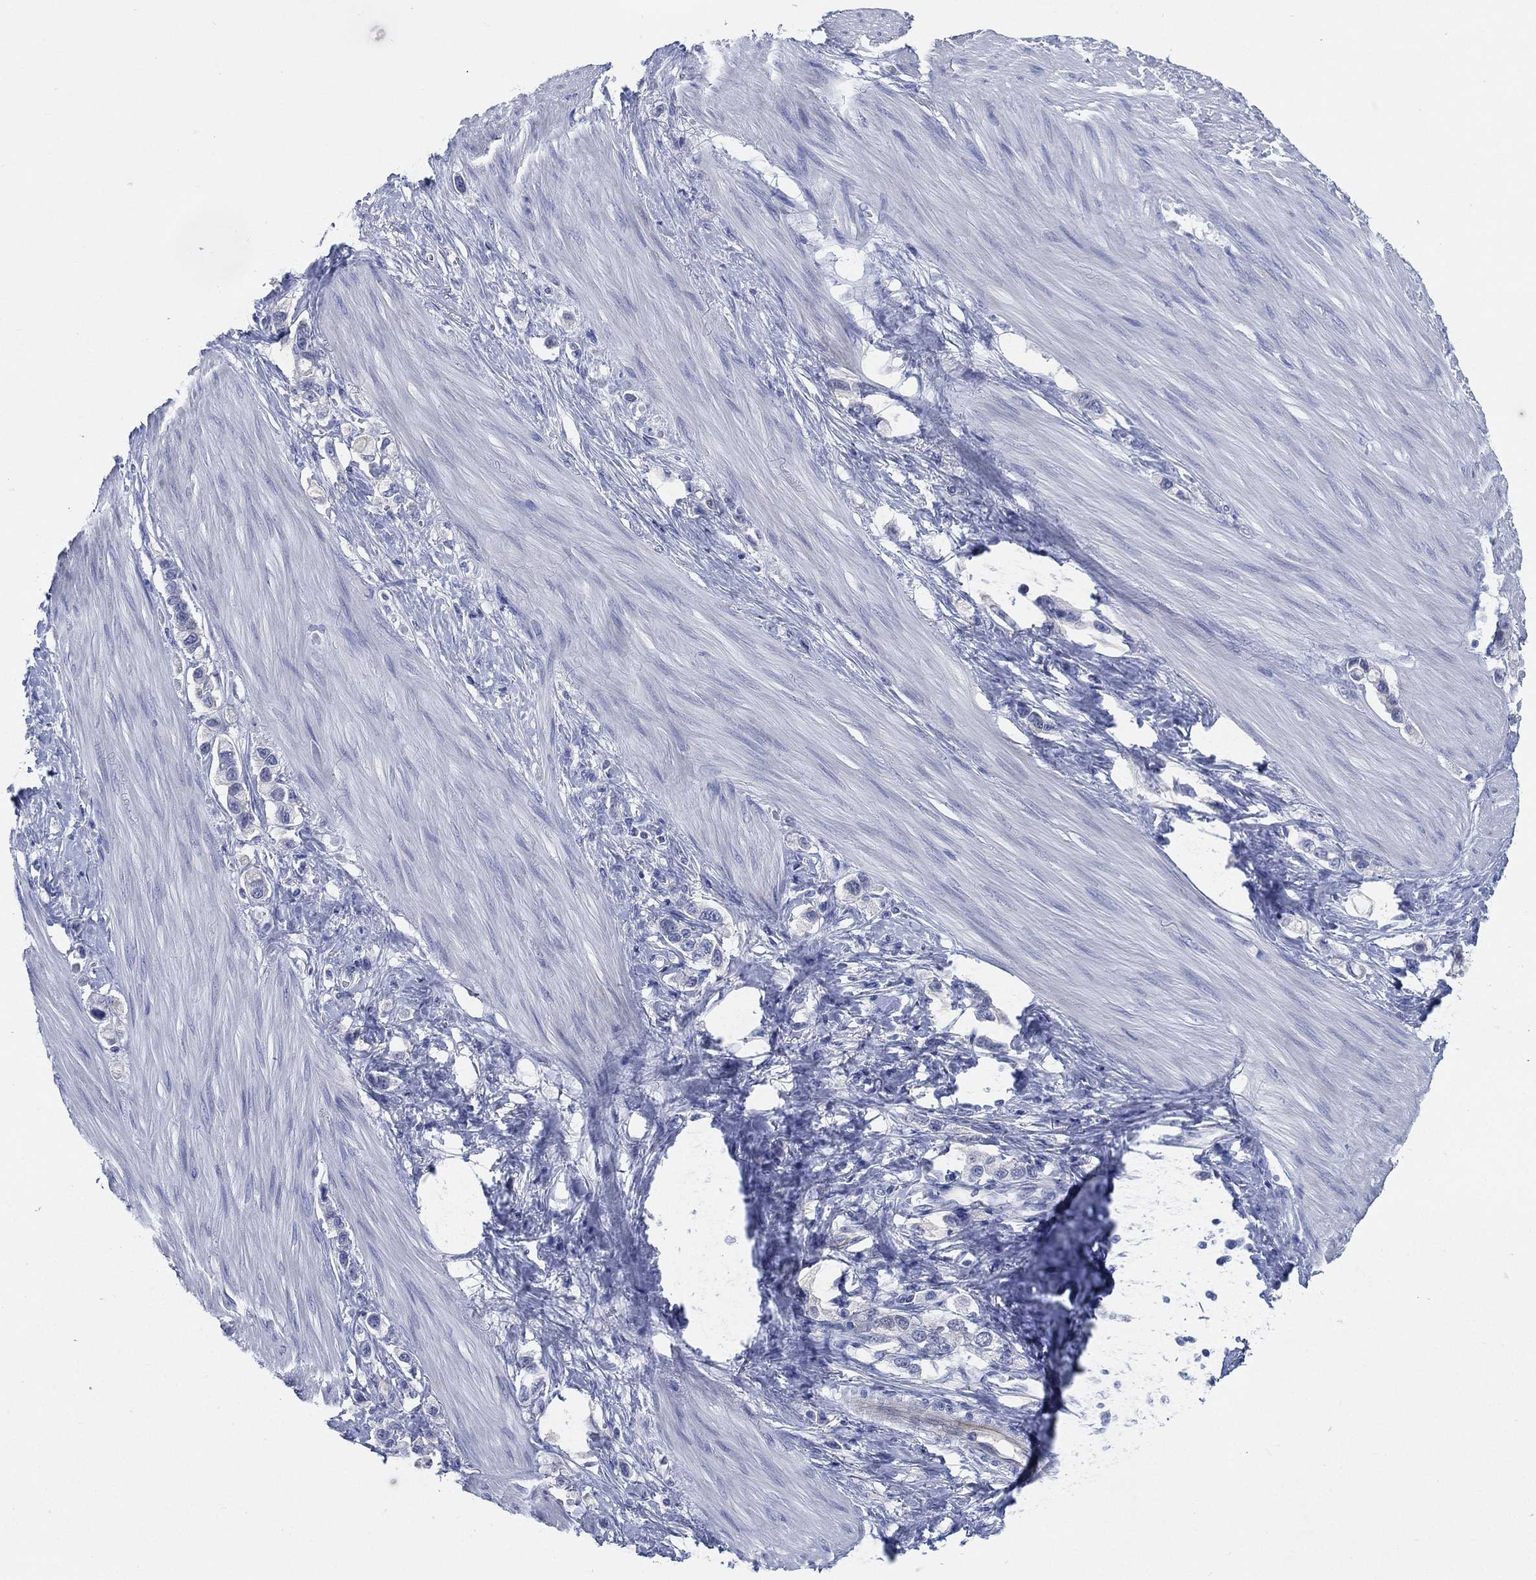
{"staining": {"intensity": "negative", "quantity": "none", "location": "none"}, "tissue": "stomach cancer", "cell_type": "Tumor cells", "image_type": "cancer", "snomed": [{"axis": "morphology", "description": "Normal tissue, NOS"}, {"axis": "morphology", "description": "Adenocarcinoma, NOS"}, {"axis": "morphology", "description": "Adenocarcinoma, High grade"}, {"axis": "topography", "description": "Stomach, upper"}, {"axis": "topography", "description": "Stomach"}], "caption": "Immunohistochemical staining of high-grade adenocarcinoma (stomach) displays no significant expression in tumor cells.", "gene": "C5orf46", "patient": {"sex": "female", "age": 65}}